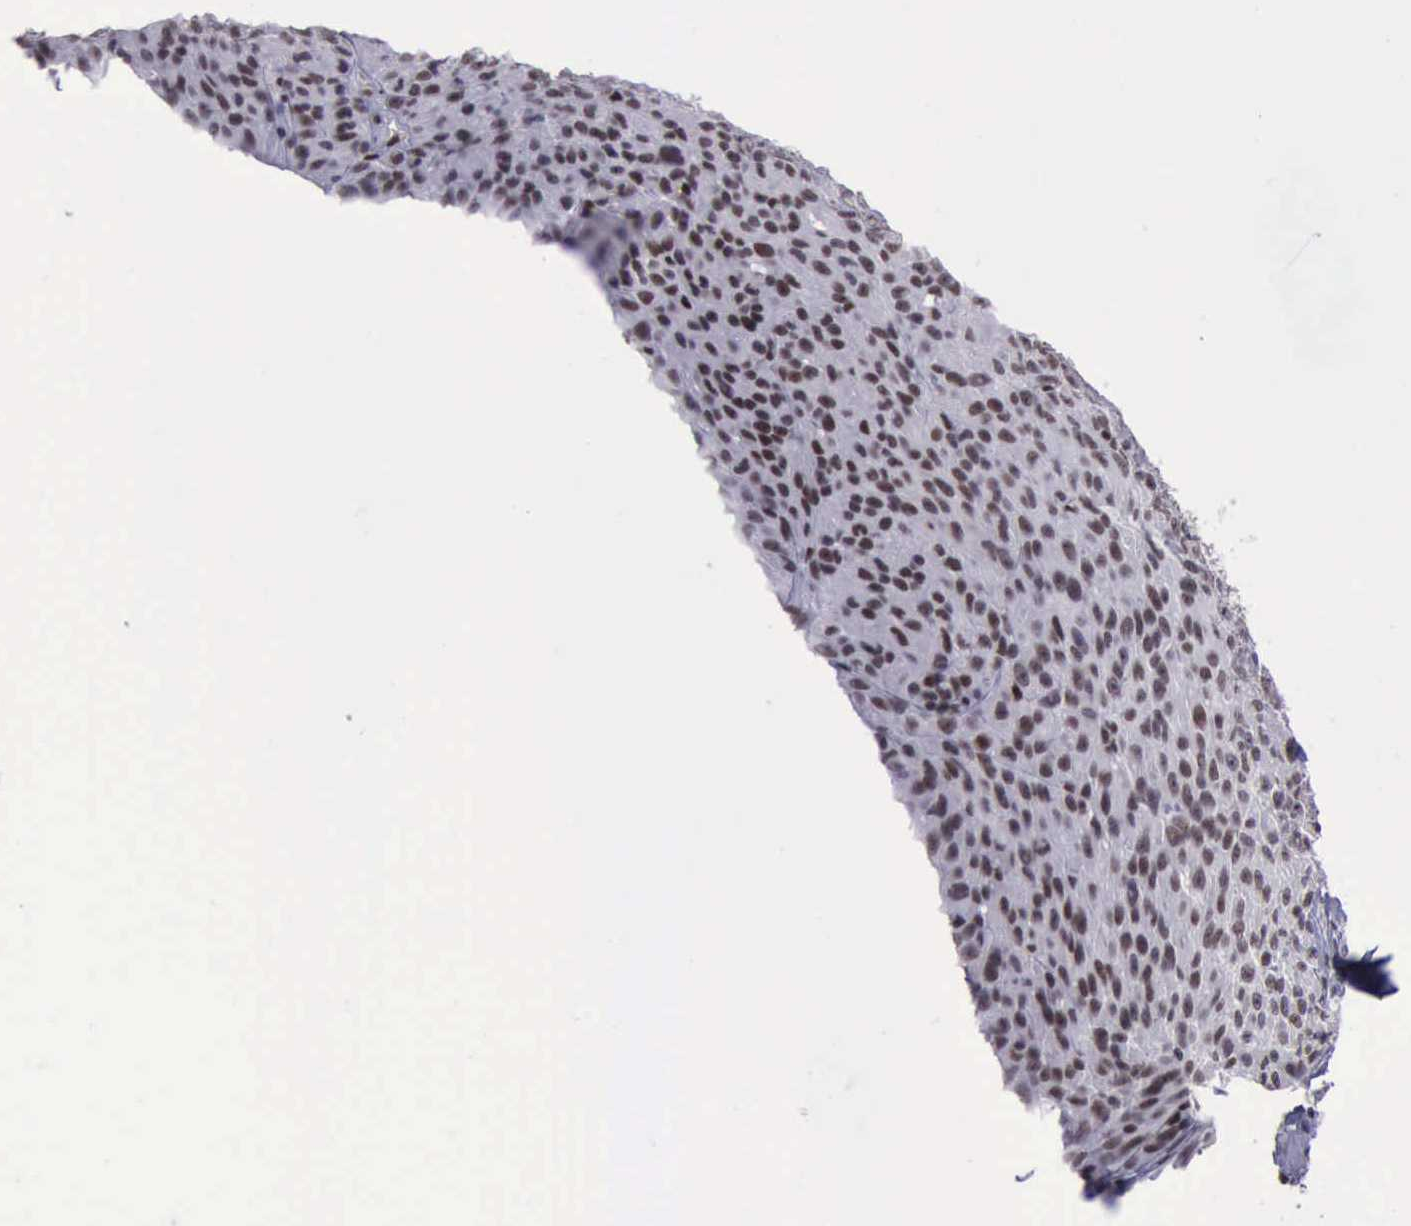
{"staining": {"intensity": "moderate", "quantity": ">75%", "location": "nuclear"}, "tissue": "melanoma", "cell_type": "Tumor cells", "image_type": "cancer", "snomed": [{"axis": "morphology", "description": "Malignant melanoma, NOS"}, {"axis": "topography", "description": "Skin"}], "caption": "Immunohistochemical staining of melanoma demonstrates moderate nuclear protein staining in about >75% of tumor cells.", "gene": "YY1", "patient": {"sex": "male", "age": 76}}